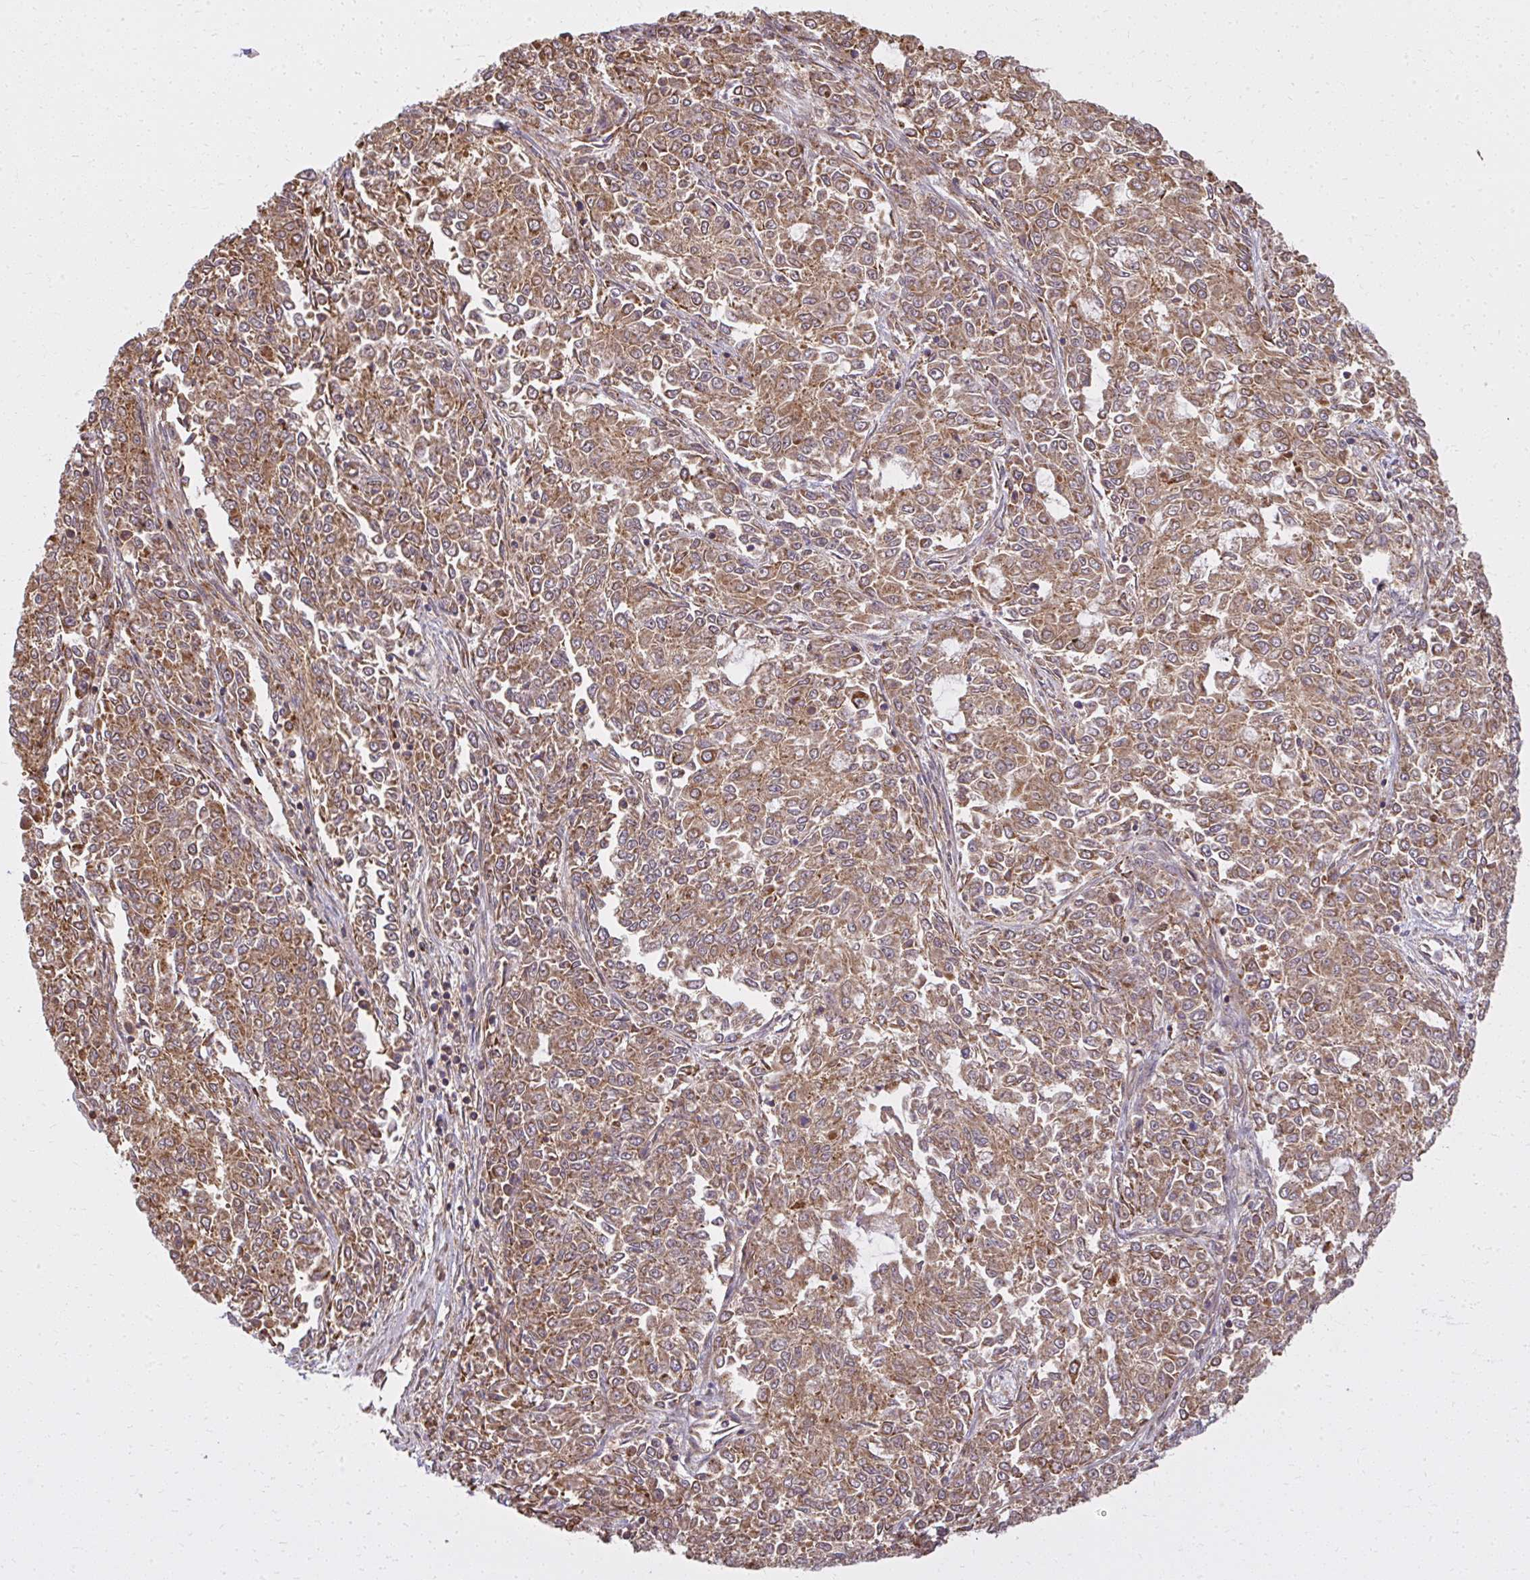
{"staining": {"intensity": "moderate", "quantity": ">75%", "location": "cytoplasmic/membranous"}, "tissue": "endometrial cancer", "cell_type": "Tumor cells", "image_type": "cancer", "snomed": [{"axis": "morphology", "description": "Adenocarcinoma, NOS"}, {"axis": "topography", "description": "Endometrium"}], "caption": "Tumor cells reveal medium levels of moderate cytoplasmic/membranous staining in about >75% of cells in endometrial adenocarcinoma.", "gene": "GNS", "patient": {"sex": "female", "age": 50}}